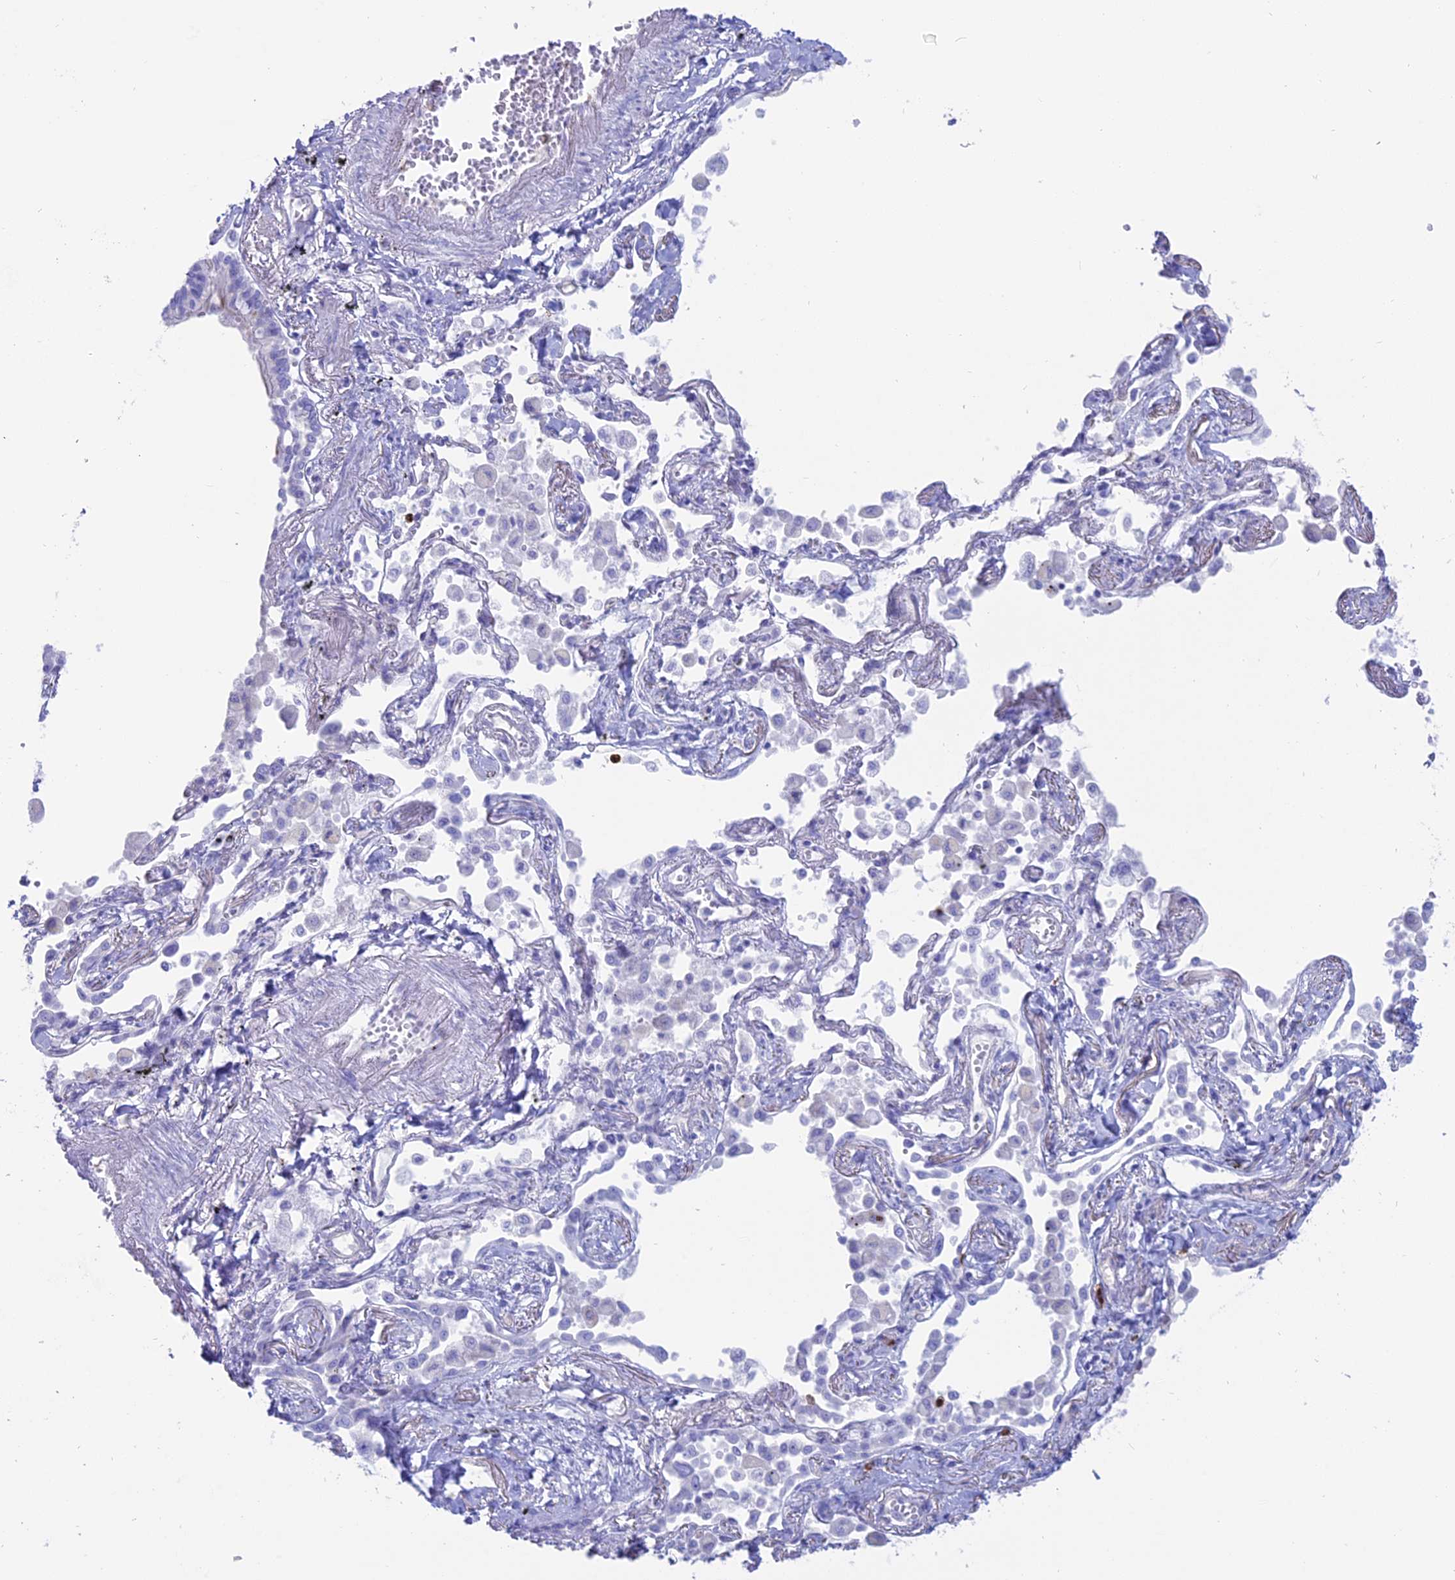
{"staining": {"intensity": "negative", "quantity": "none", "location": "none"}, "tissue": "lung cancer", "cell_type": "Tumor cells", "image_type": "cancer", "snomed": [{"axis": "morphology", "description": "Adenocarcinoma, NOS"}, {"axis": "topography", "description": "Lung"}], "caption": "Protein analysis of lung adenocarcinoma shows no significant expression in tumor cells.", "gene": "OR2AE1", "patient": {"sex": "male", "age": 67}}